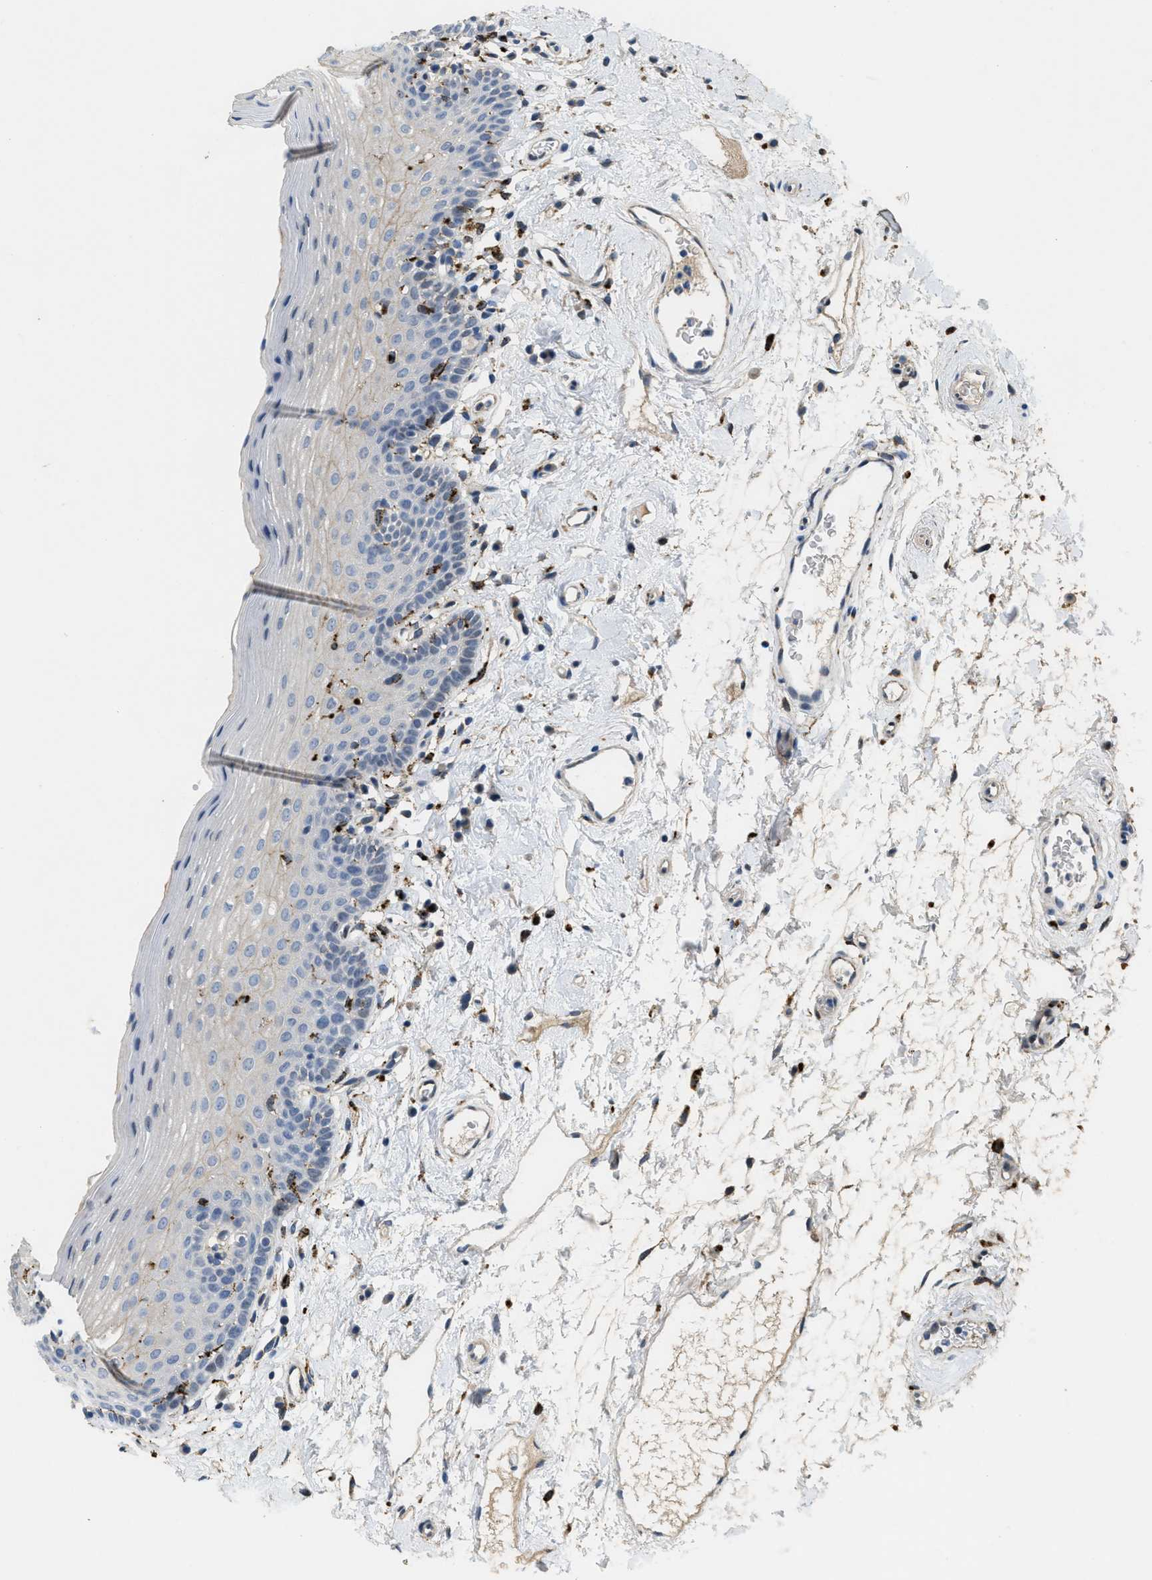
{"staining": {"intensity": "weak", "quantity": "<25%", "location": "cytoplasmic/membranous"}, "tissue": "oral mucosa", "cell_type": "Squamous epithelial cells", "image_type": "normal", "snomed": [{"axis": "morphology", "description": "Normal tissue, NOS"}, {"axis": "topography", "description": "Oral tissue"}], "caption": "High power microscopy image of an immunohistochemistry (IHC) micrograph of unremarkable oral mucosa, revealing no significant staining in squamous epithelial cells. (Brightfield microscopy of DAB immunohistochemistry (IHC) at high magnification).", "gene": "BMPR2", "patient": {"sex": "male", "age": 66}}